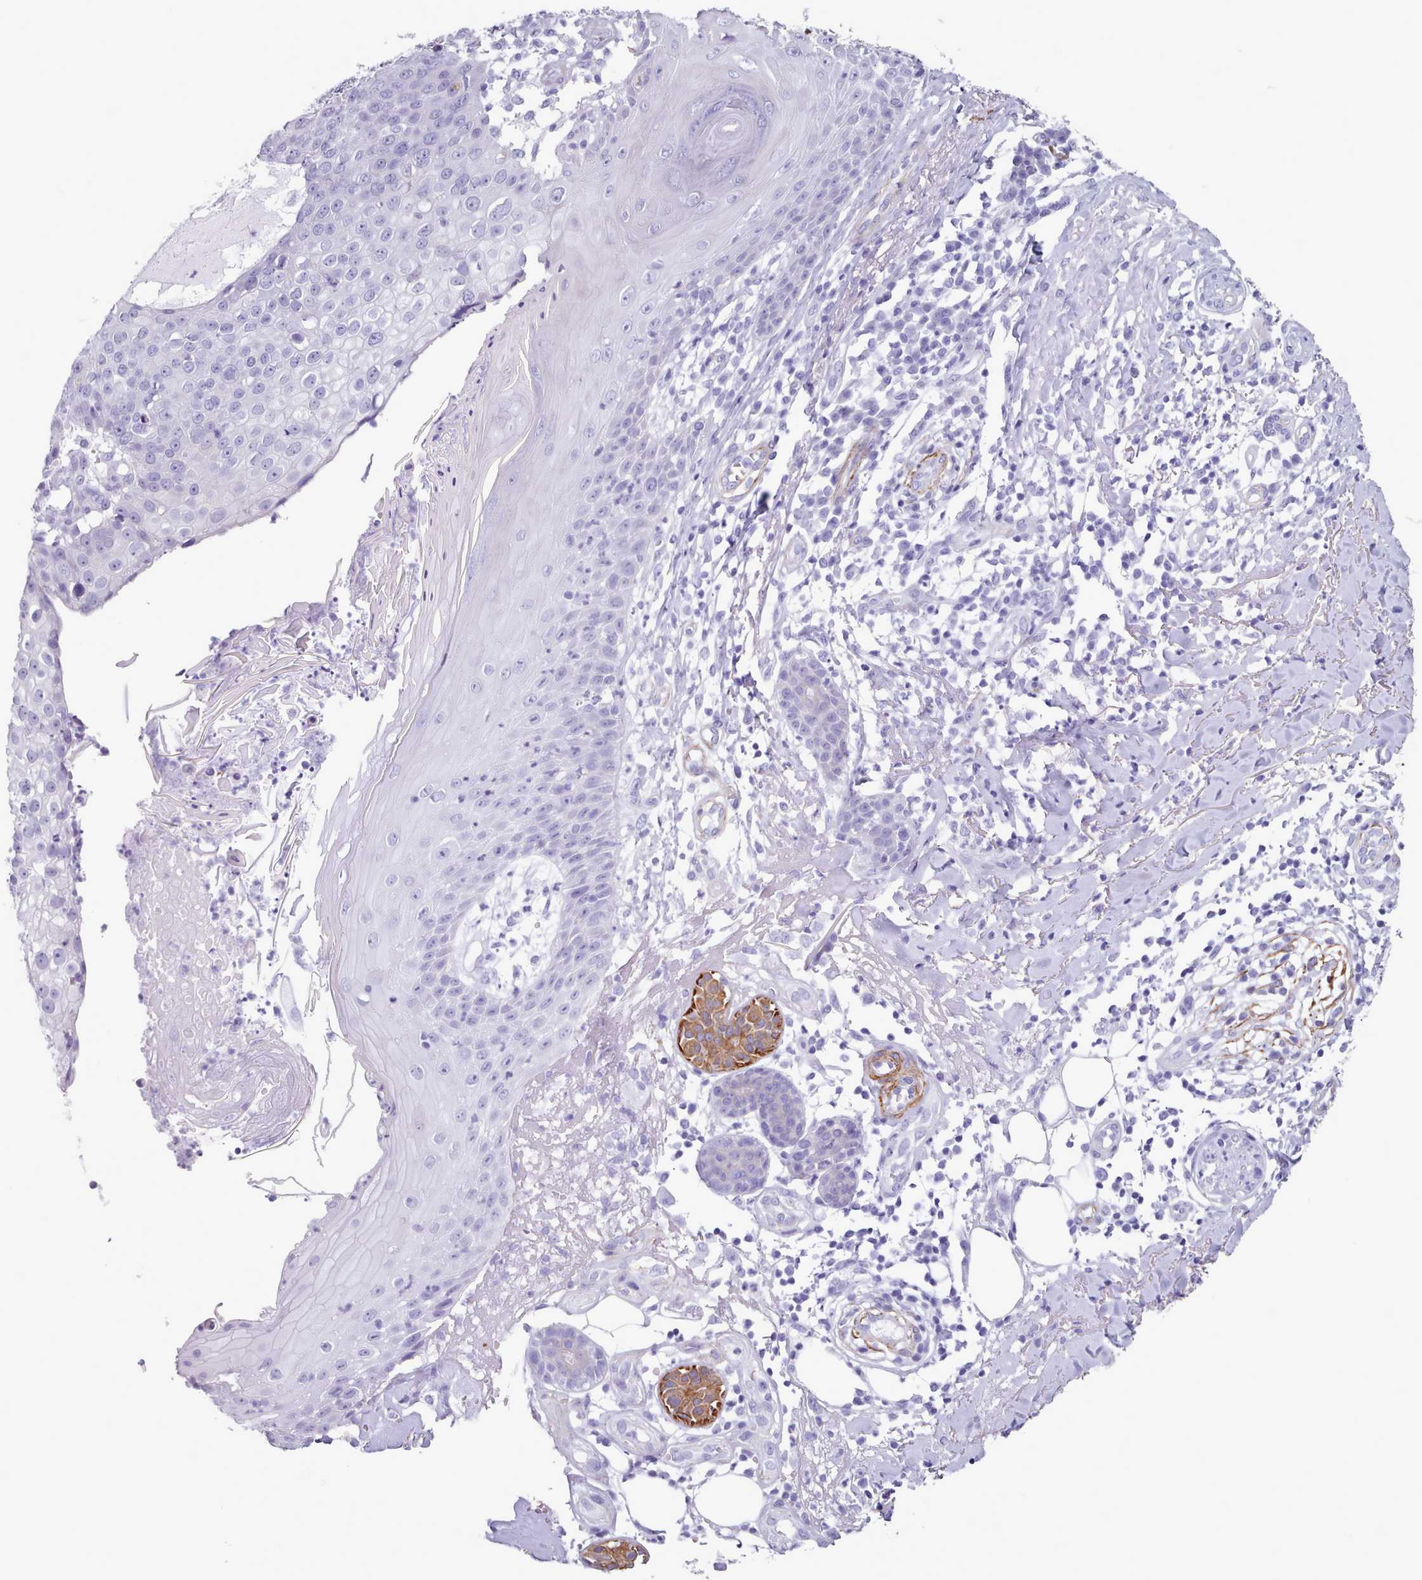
{"staining": {"intensity": "negative", "quantity": "none", "location": "none"}, "tissue": "skin cancer", "cell_type": "Tumor cells", "image_type": "cancer", "snomed": [{"axis": "morphology", "description": "Squamous cell carcinoma, NOS"}, {"axis": "topography", "description": "Skin"}], "caption": "Immunohistochemistry of skin squamous cell carcinoma reveals no staining in tumor cells.", "gene": "FPGS", "patient": {"sex": "male", "age": 71}}